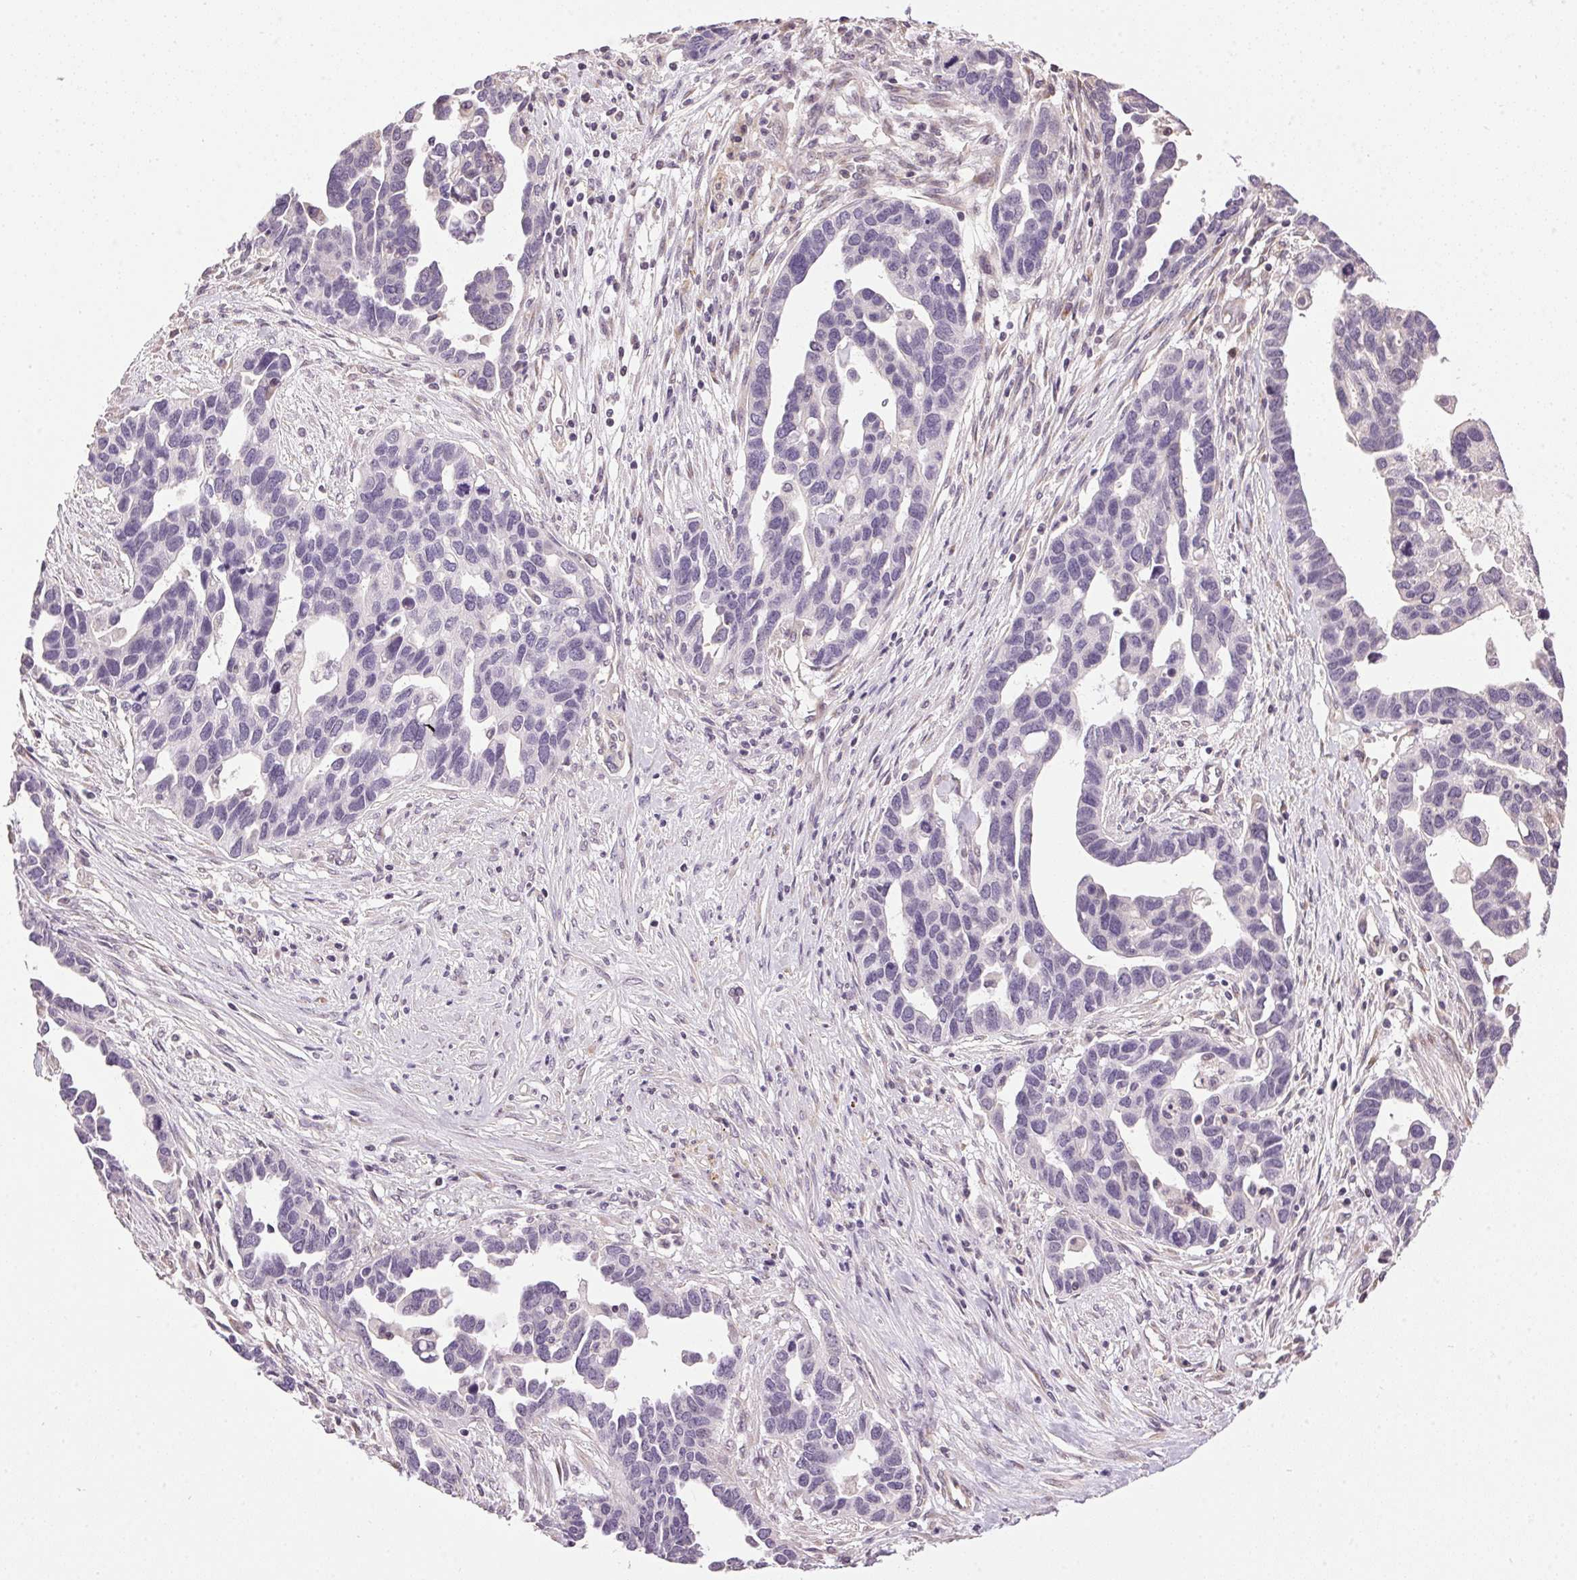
{"staining": {"intensity": "negative", "quantity": "none", "location": "none"}, "tissue": "ovarian cancer", "cell_type": "Tumor cells", "image_type": "cancer", "snomed": [{"axis": "morphology", "description": "Cystadenocarcinoma, serous, NOS"}, {"axis": "topography", "description": "Ovary"}], "caption": "This micrograph is of serous cystadenocarcinoma (ovarian) stained with immunohistochemistry (IHC) to label a protein in brown with the nuclei are counter-stained blue. There is no positivity in tumor cells.", "gene": "GOLPH3", "patient": {"sex": "female", "age": 54}}